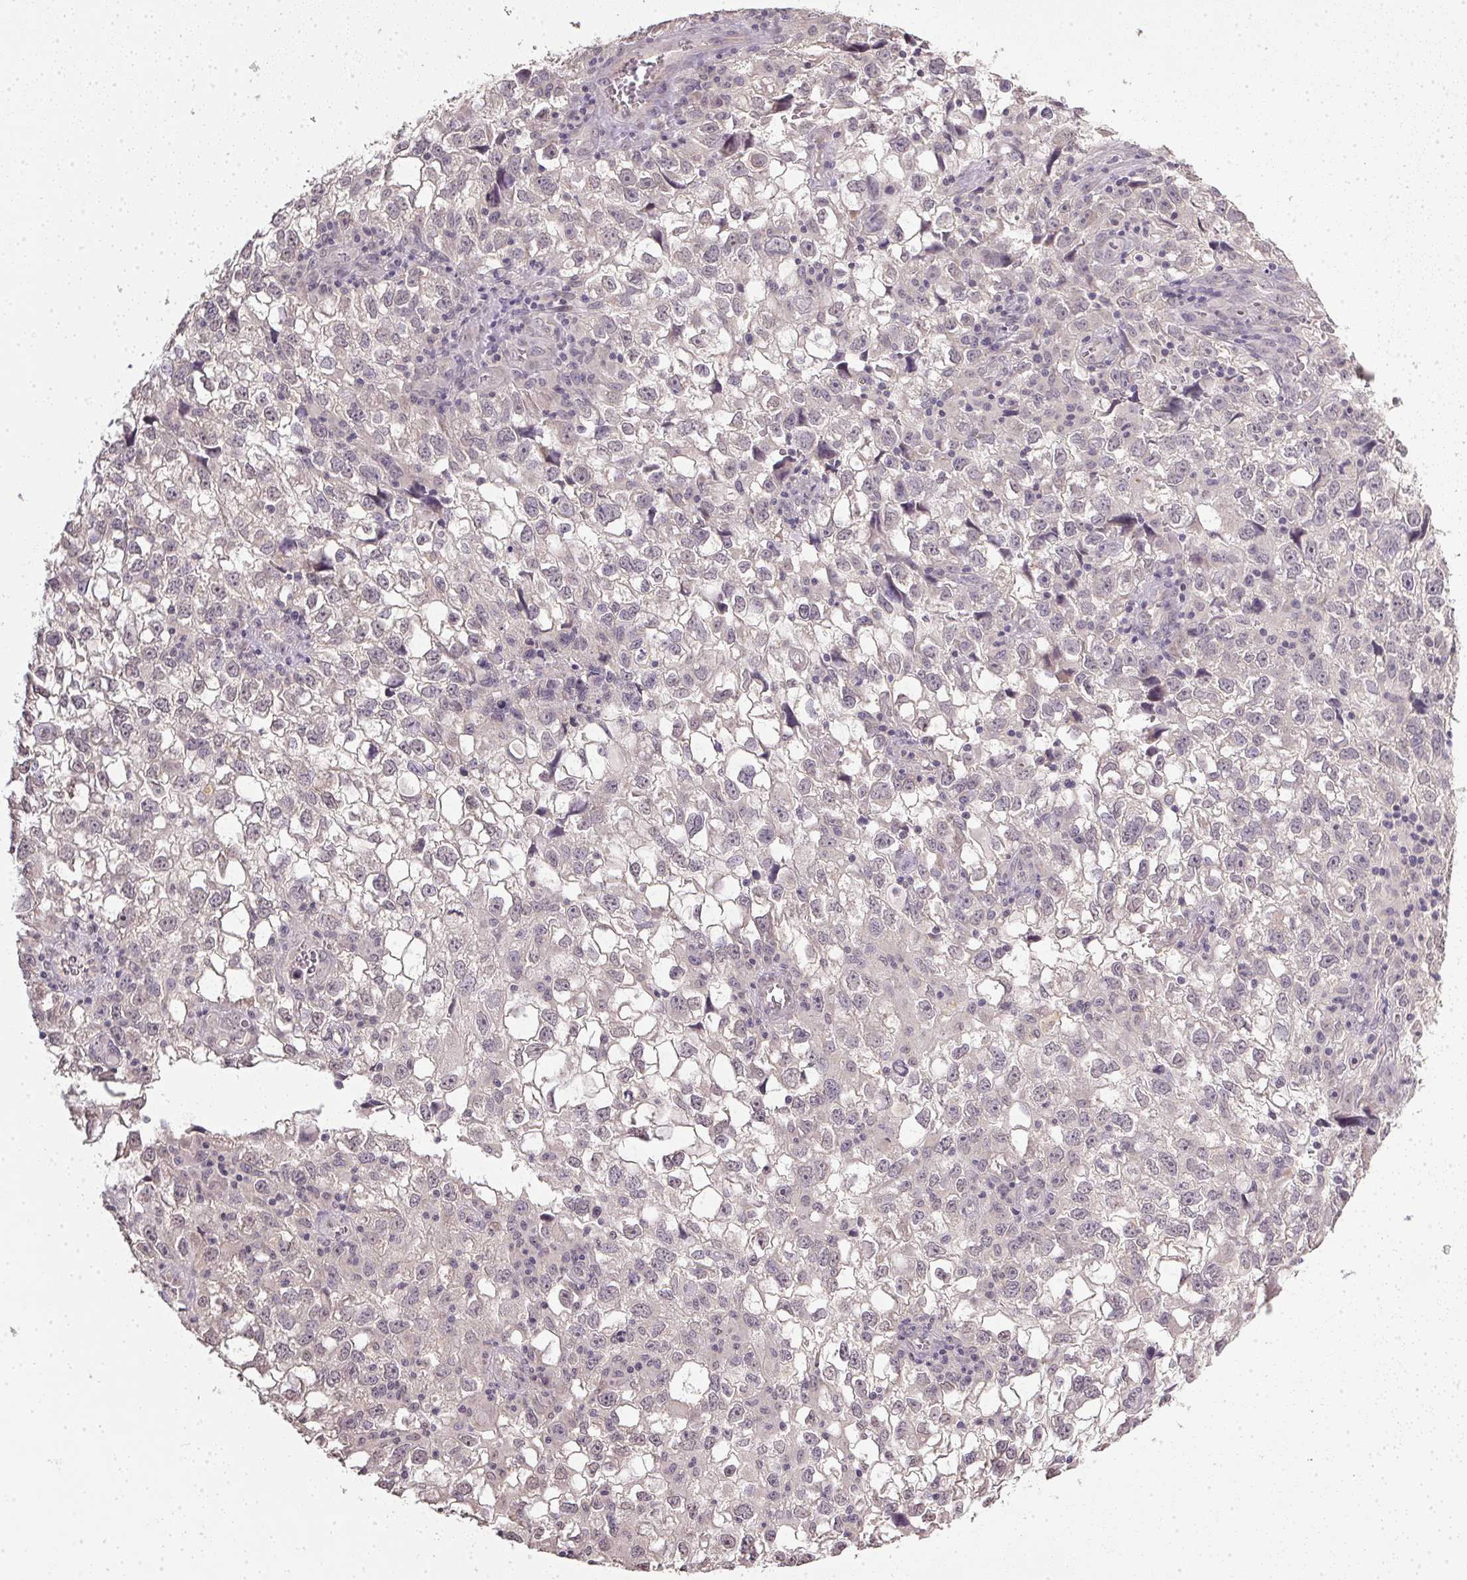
{"staining": {"intensity": "negative", "quantity": "none", "location": "none"}, "tissue": "cervical cancer", "cell_type": "Tumor cells", "image_type": "cancer", "snomed": [{"axis": "morphology", "description": "Squamous cell carcinoma, NOS"}, {"axis": "topography", "description": "Cervix"}], "caption": "DAB (3,3'-diaminobenzidine) immunohistochemical staining of human squamous cell carcinoma (cervical) reveals no significant positivity in tumor cells.", "gene": "PPP4R4", "patient": {"sex": "female", "age": 55}}